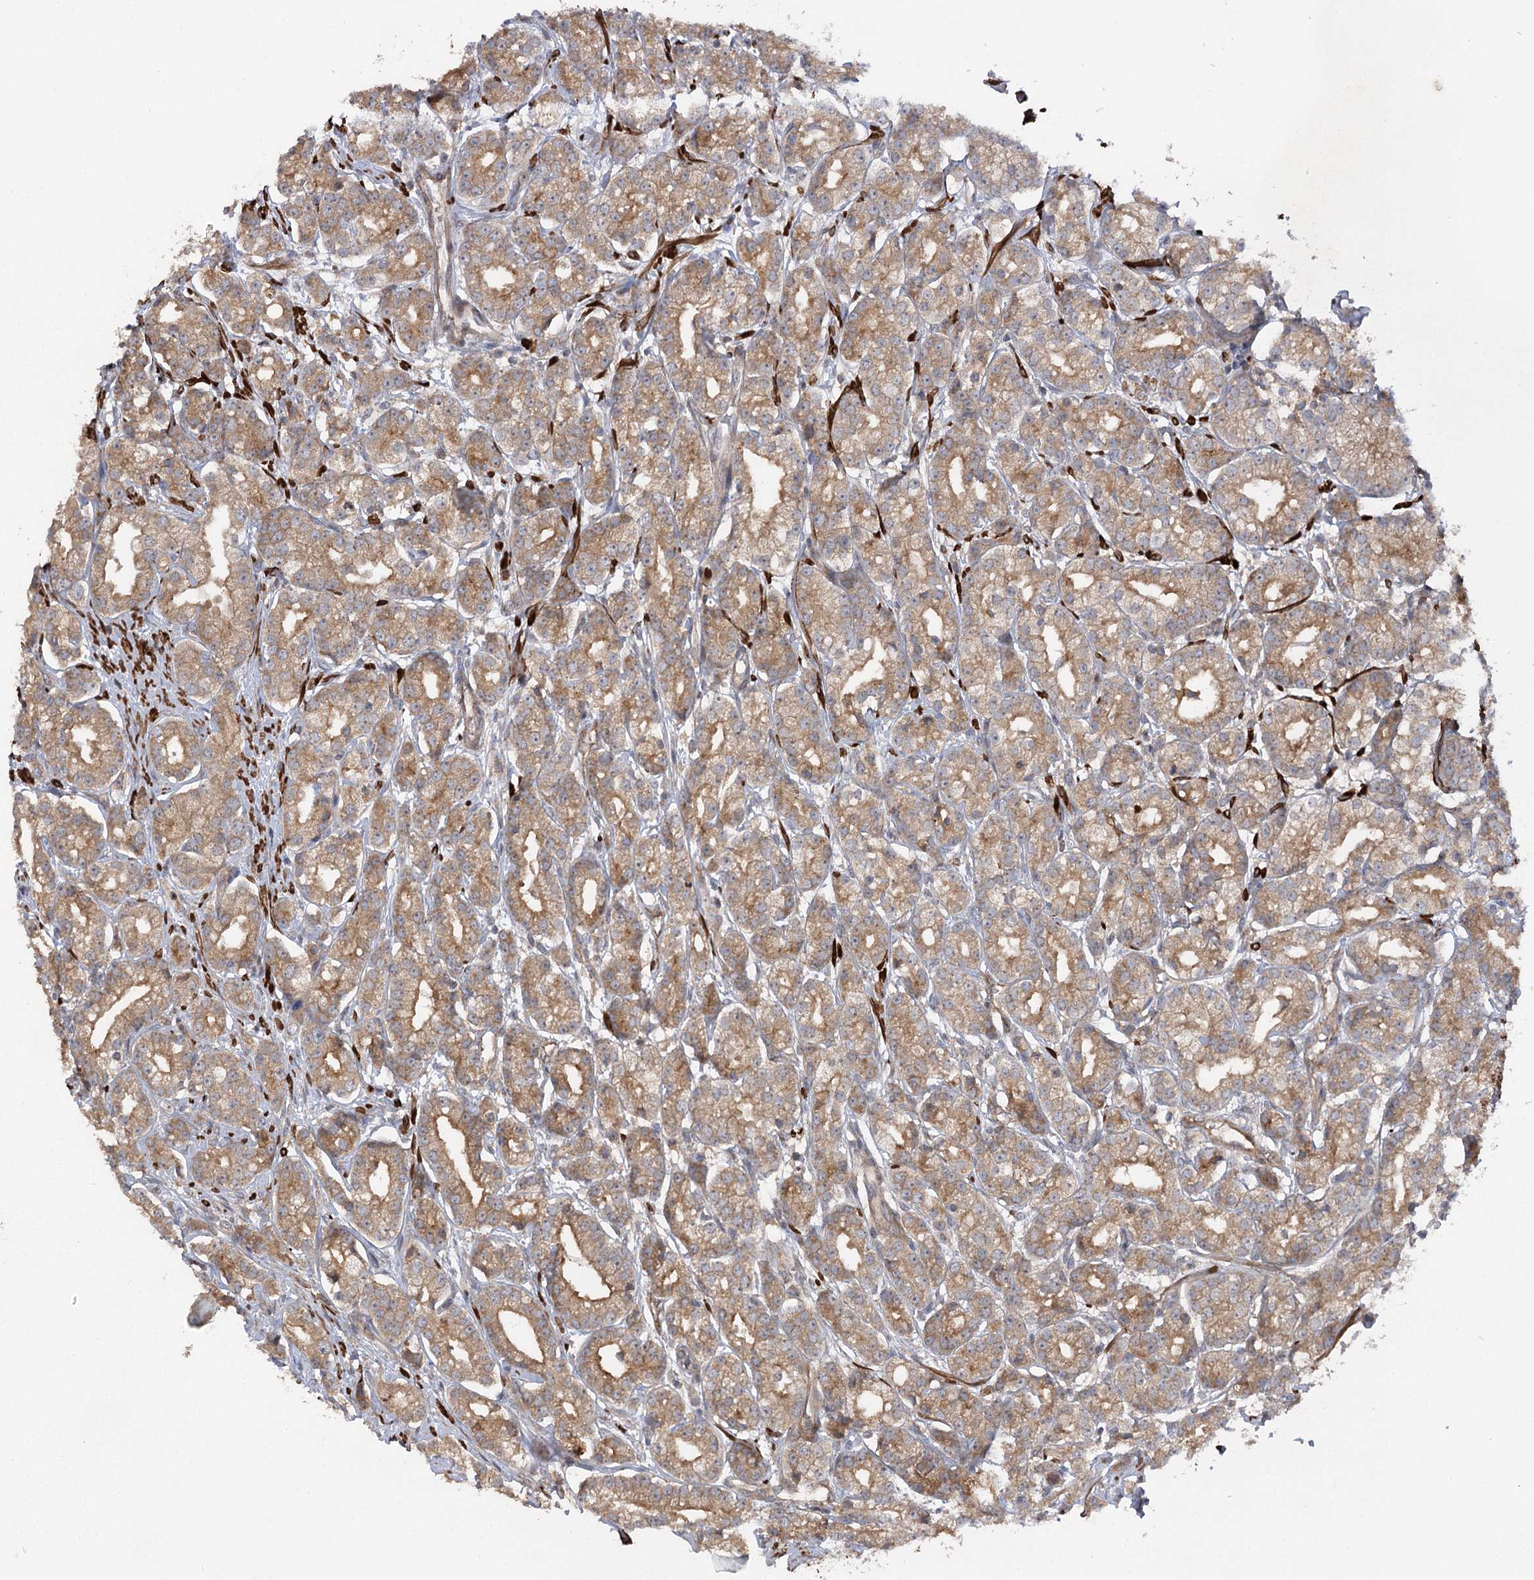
{"staining": {"intensity": "moderate", "quantity": ">75%", "location": "cytoplasmic/membranous"}, "tissue": "prostate cancer", "cell_type": "Tumor cells", "image_type": "cancer", "snomed": [{"axis": "morphology", "description": "Adenocarcinoma, High grade"}, {"axis": "topography", "description": "Prostate"}], "caption": "IHC photomicrograph of neoplastic tissue: human prostate high-grade adenocarcinoma stained using immunohistochemistry (IHC) demonstrates medium levels of moderate protein expression localized specifically in the cytoplasmic/membranous of tumor cells, appearing as a cytoplasmic/membranous brown color.", "gene": "KCNN2", "patient": {"sex": "male", "age": 69}}